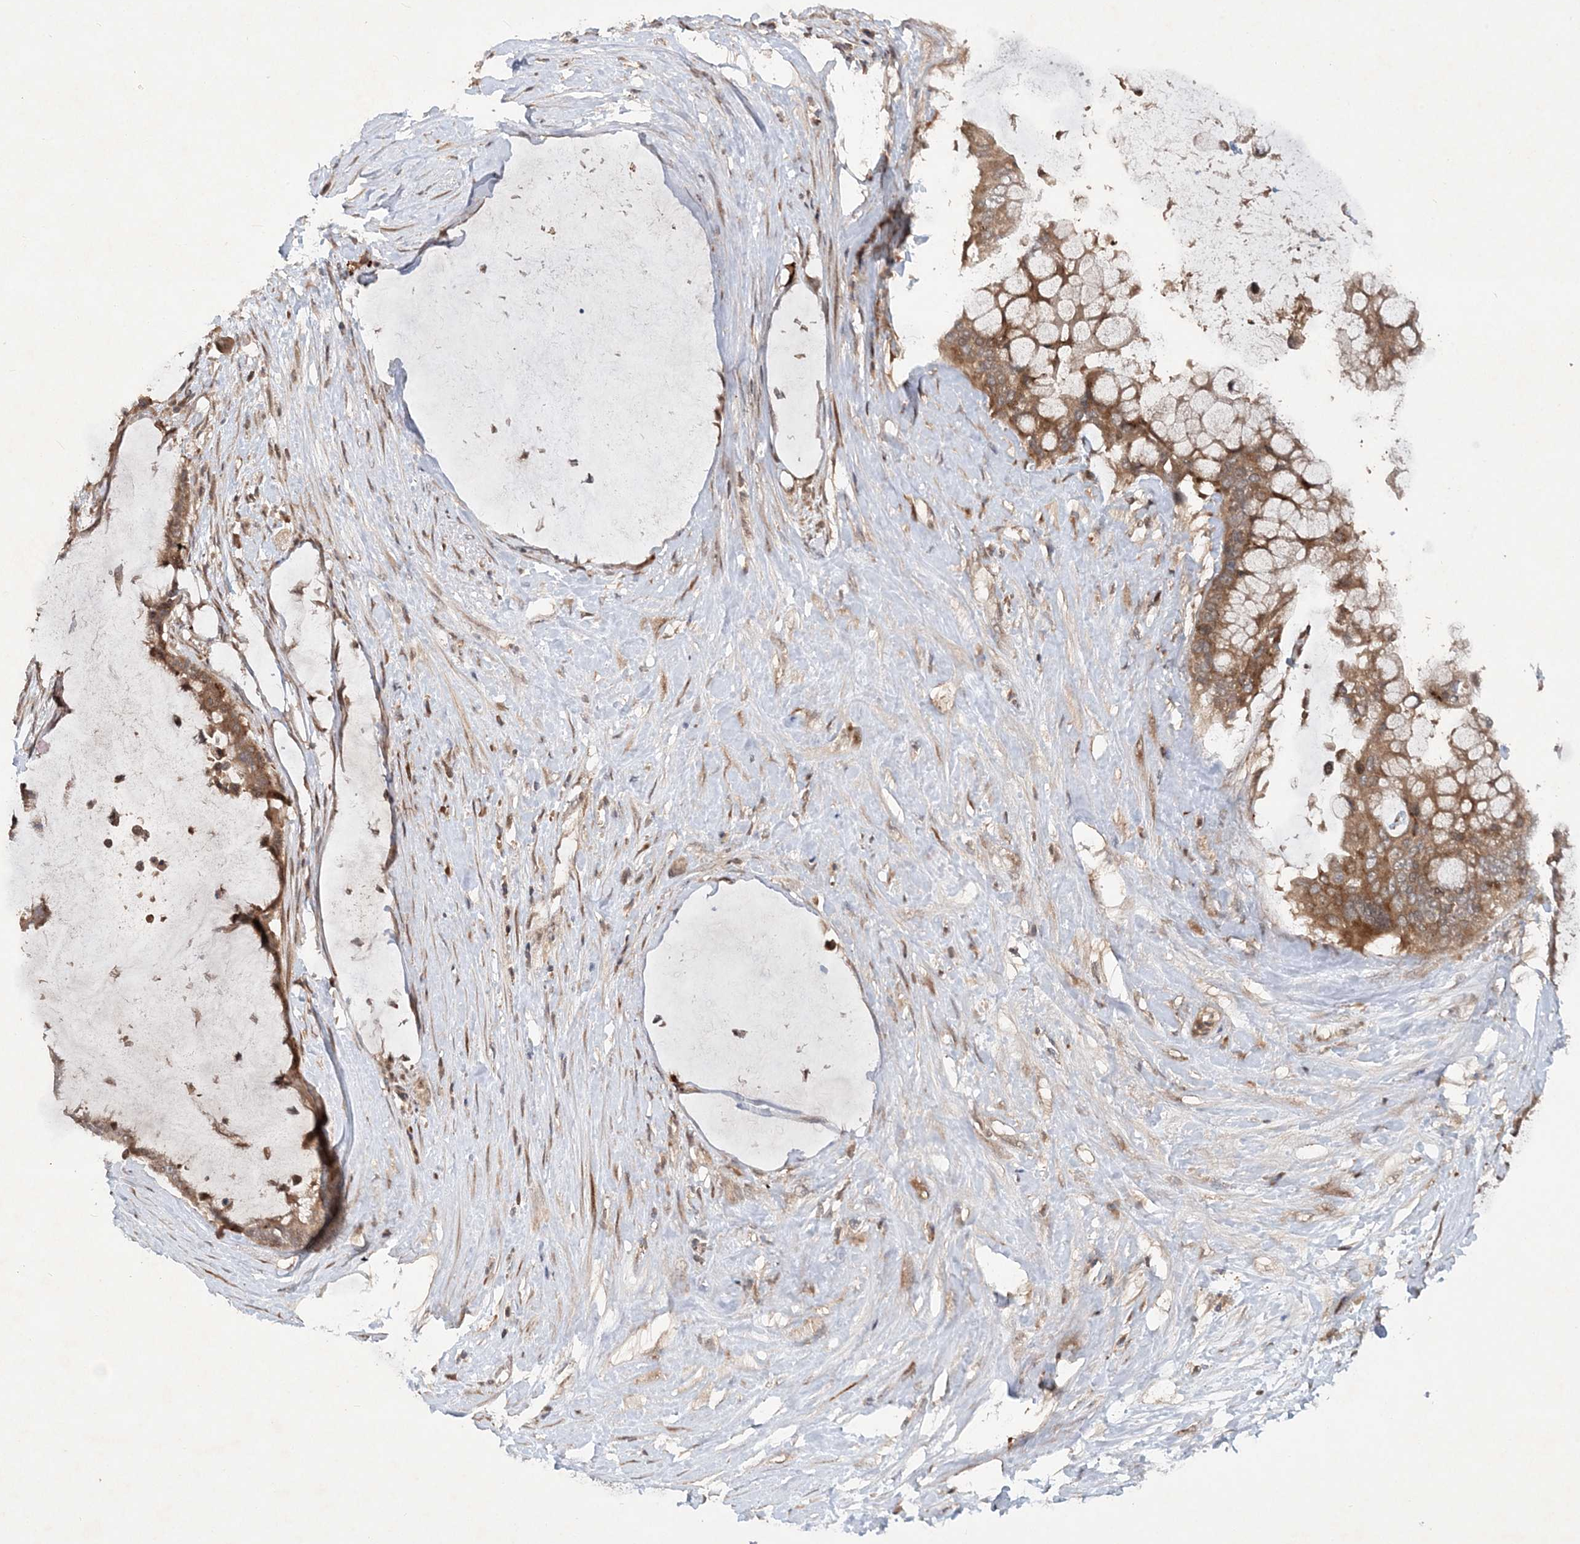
{"staining": {"intensity": "moderate", "quantity": ">75%", "location": "cytoplasmic/membranous"}, "tissue": "pancreatic cancer", "cell_type": "Tumor cells", "image_type": "cancer", "snomed": [{"axis": "morphology", "description": "Adenocarcinoma, NOS"}, {"axis": "topography", "description": "Pancreas"}], "caption": "Pancreatic adenocarcinoma stained with a brown dye reveals moderate cytoplasmic/membranous positive expression in about >75% of tumor cells.", "gene": "UBR3", "patient": {"sex": "male", "age": 41}}